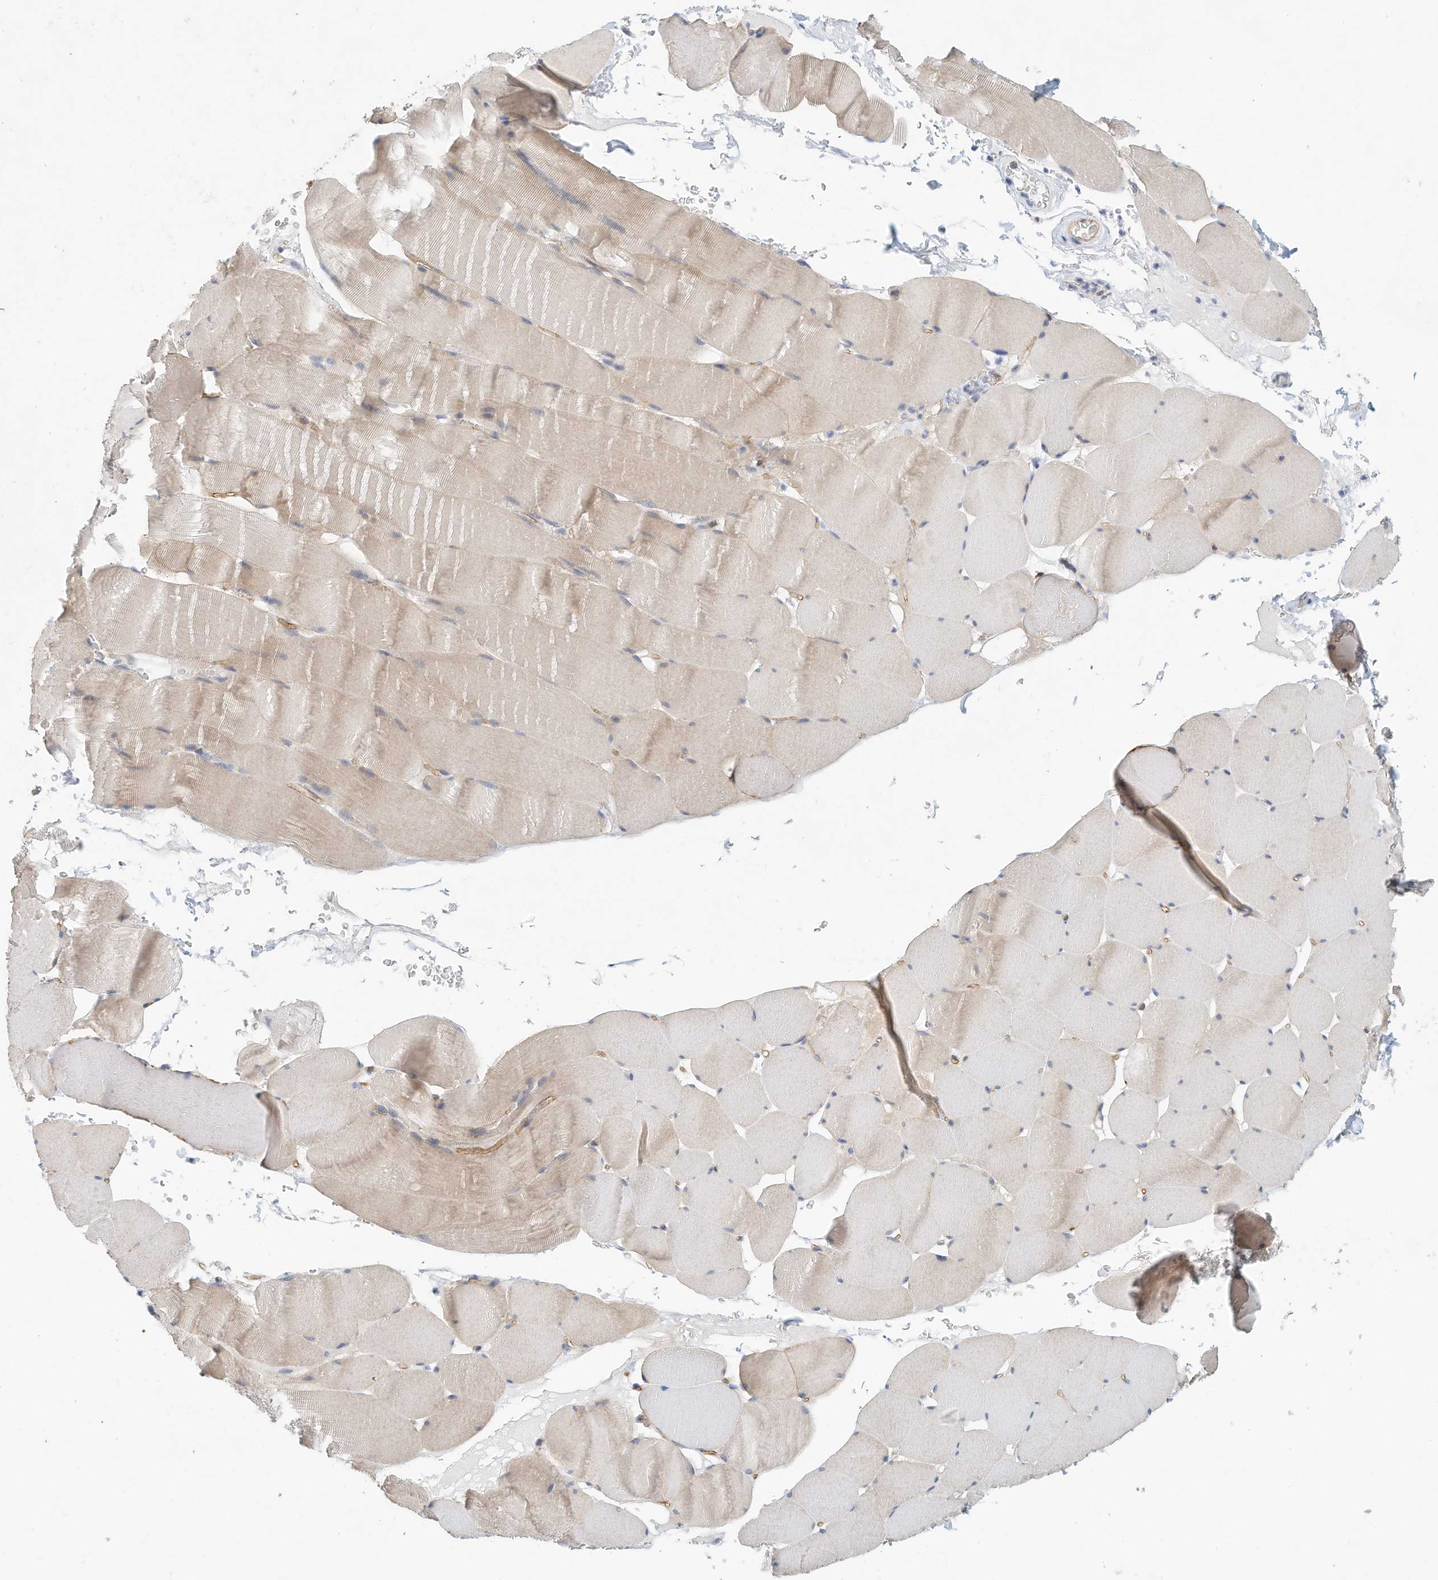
{"staining": {"intensity": "weak", "quantity": "25%-75%", "location": "cytoplasmic/membranous"}, "tissue": "skeletal muscle", "cell_type": "Myocytes", "image_type": "normal", "snomed": [{"axis": "morphology", "description": "Normal tissue, NOS"}, {"axis": "topography", "description": "Skeletal muscle"}], "caption": "A high-resolution histopathology image shows immunohistochemistry (IHC) staining of unremarkable skeletal muscle, which demonstrates weak cytoplasmic/membranous staining in about 25%-75% of myocytes.", "gene": "ARHGAP28", "patient": {"sex": "male", "age": 62}}